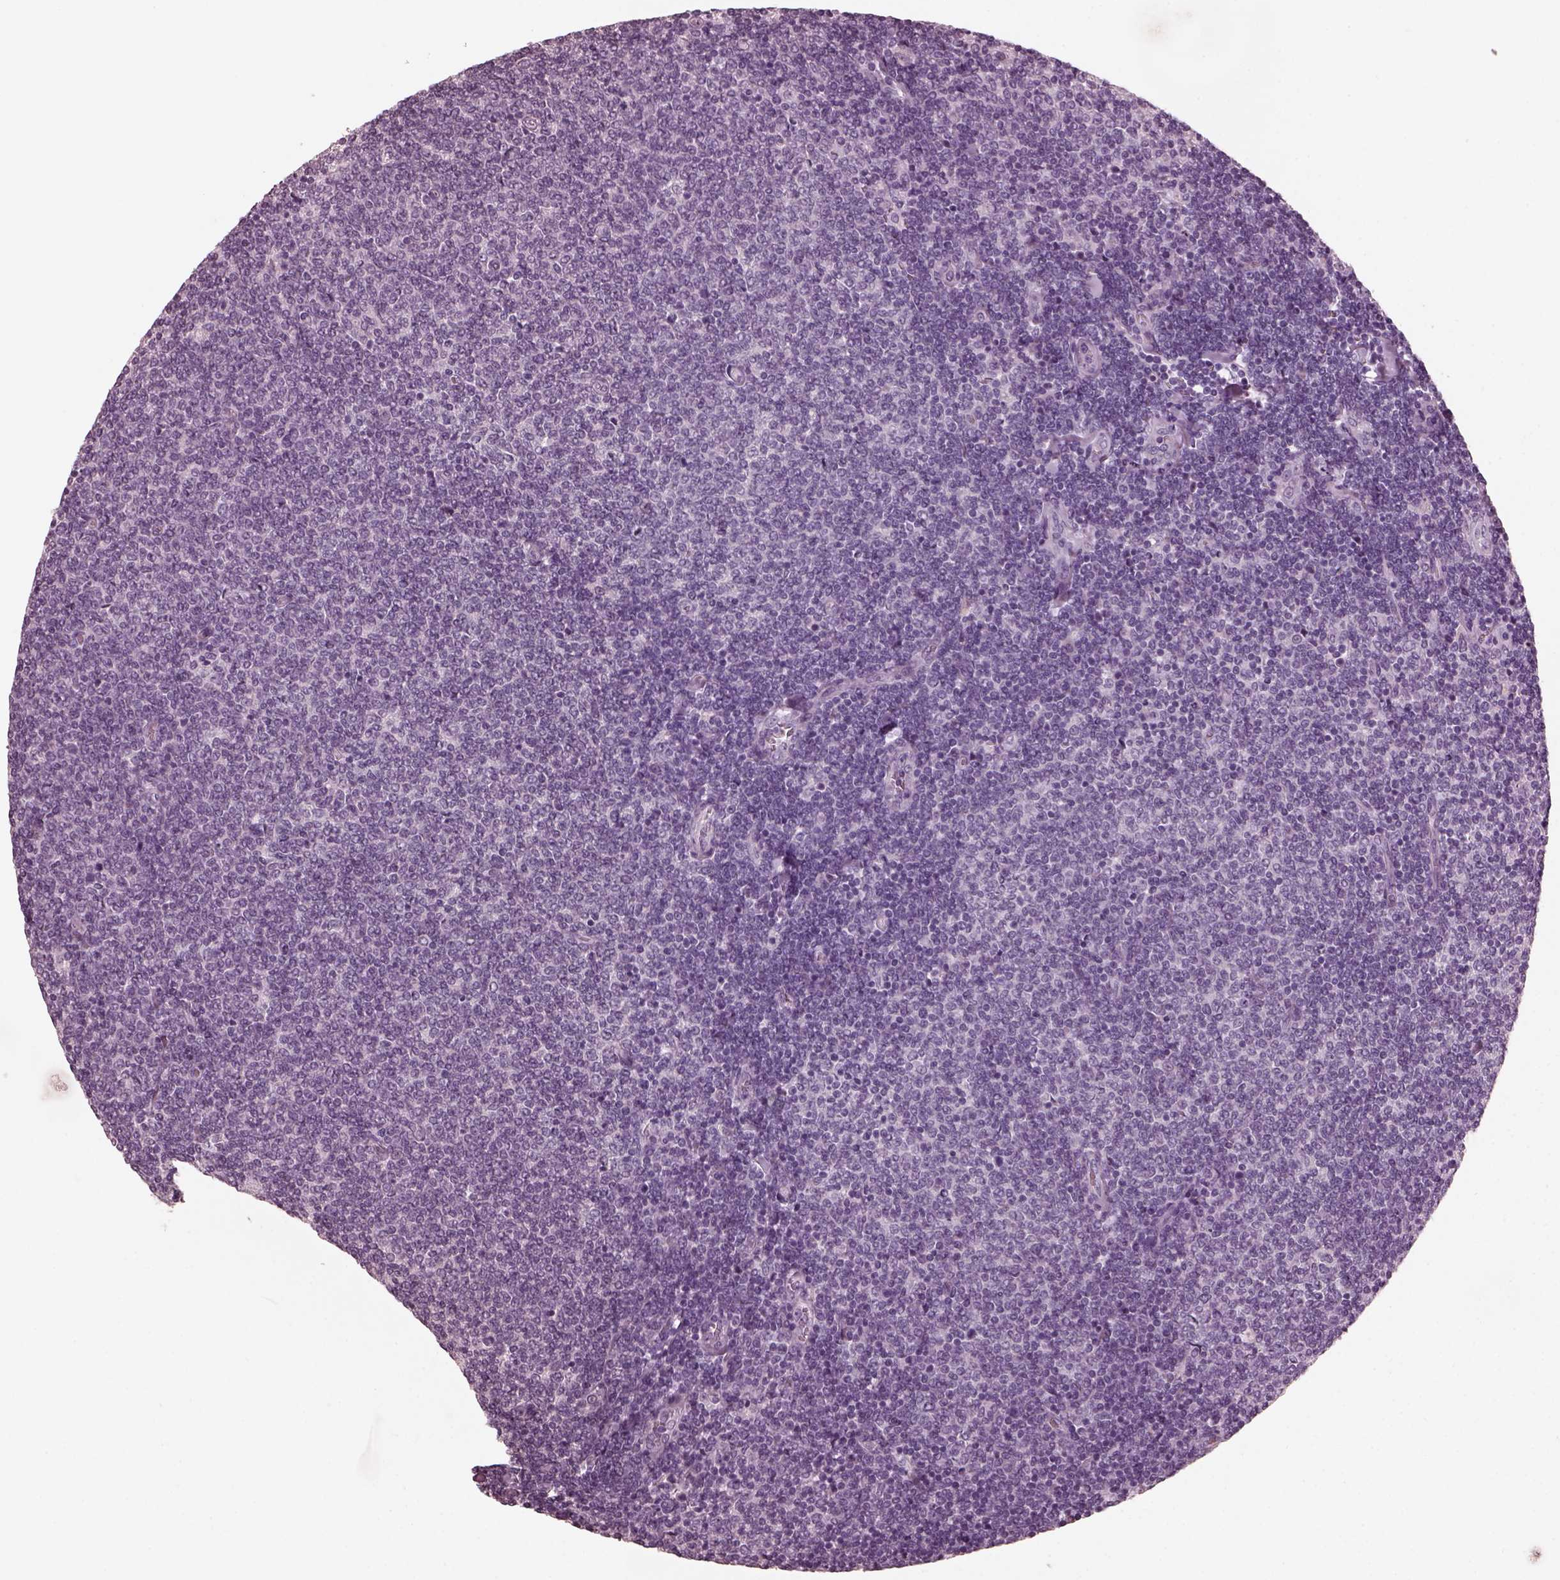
{"staining": {"intensity": "negative", "quantity": "none", "location": "none"}, "tissue": "lymphoma", "cell_type": "Tumor cells", "image_type": "cancer", "snomed": [{"axis": "morphology", "description": "Malignant lymphoma, non-Hodgkin's type, Low grade"}, {"axis": "topography", "description": "Lymph node"}], "caption": "Tumor cells show no significant expression in malignant lymphoma, non-Hodgkin's type (low-grade). (Brightfield microscopy of DAB immunohistochemistry at high magnification).", "gene": "CGA", "patient": {"sex": "male", "age": 52}}